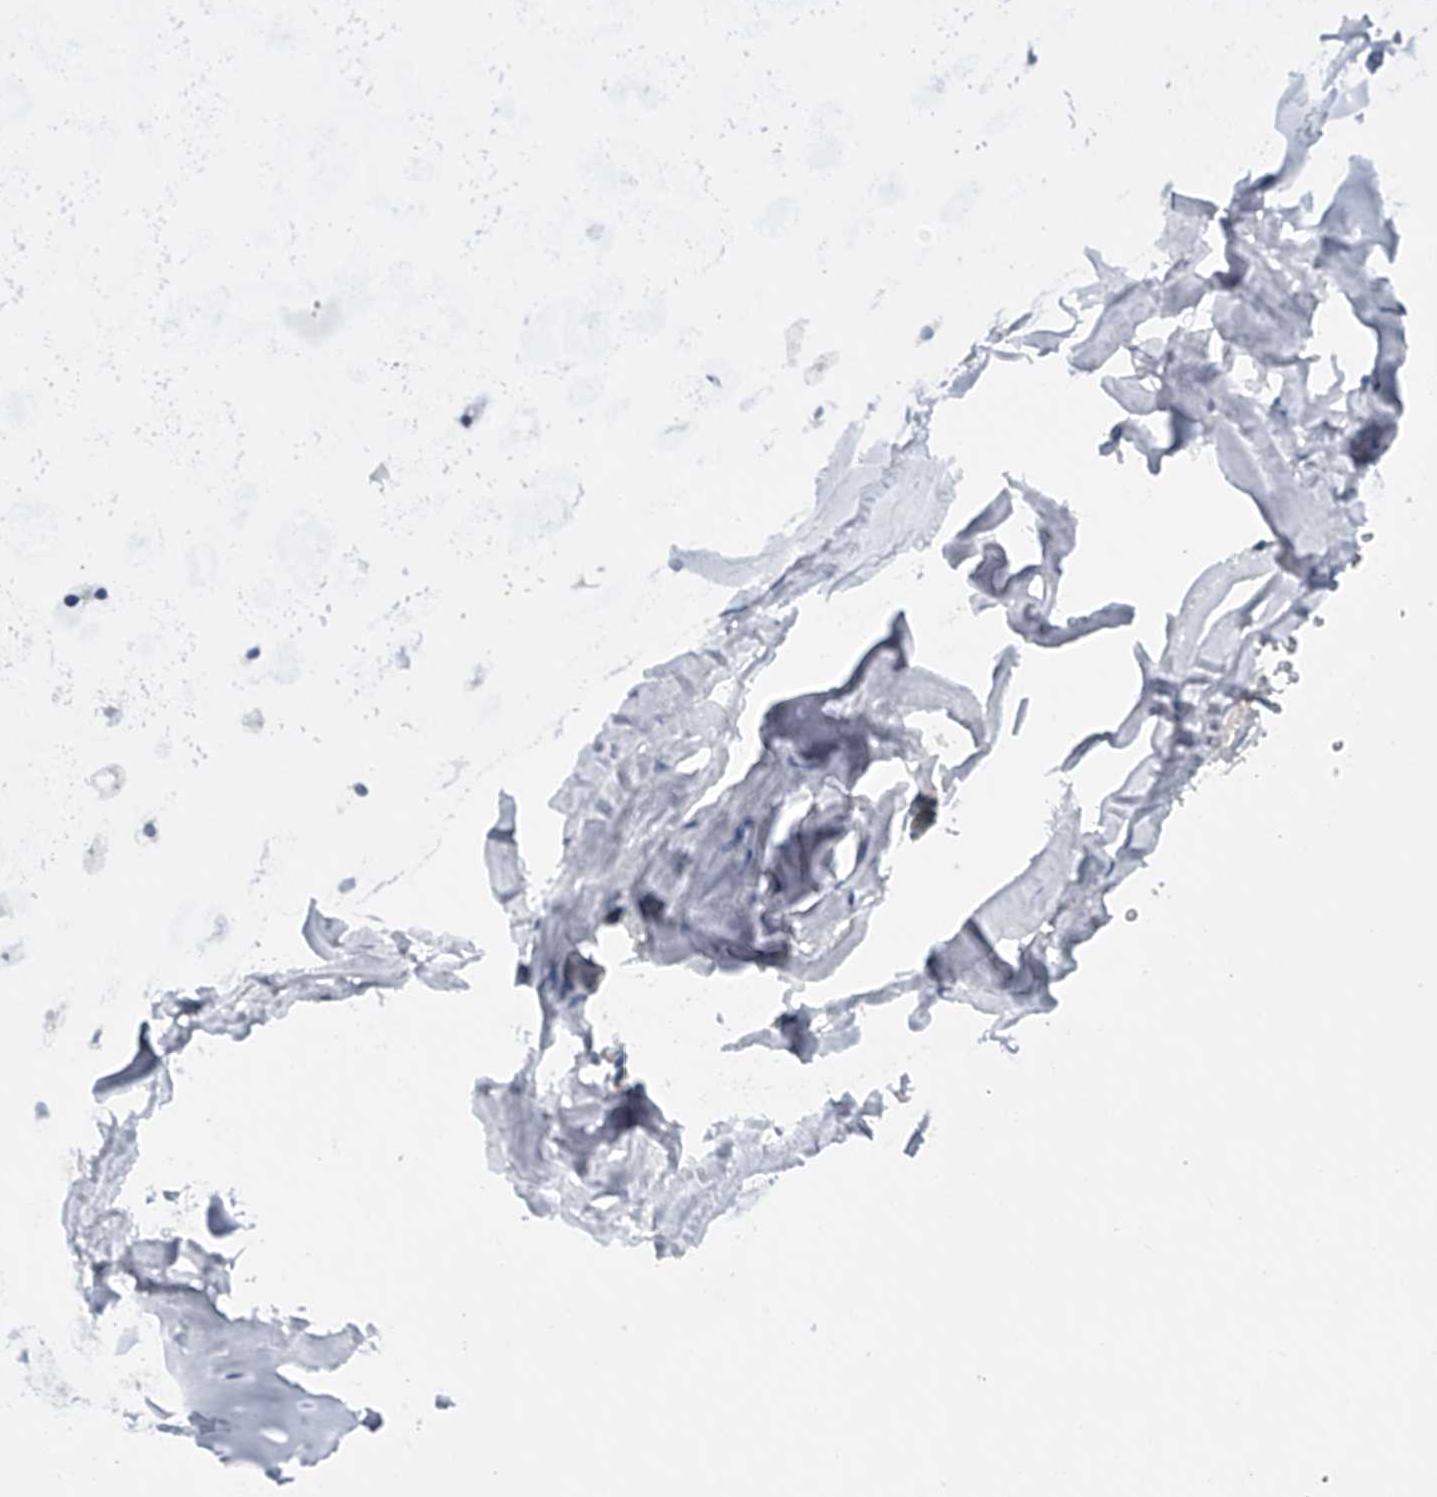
{"staining": {"intensity": "negative", "quantity": "none", "location": "none"}, "tissue": "adipose tissue", "cell_type": "Adipocytes", "image_type": "normal", "snomed": [{"axis": "morphology", "description": "Normal tissue, NOS"}, {"axis": "topography", "description": "Cartilage tissue"}], "caption": "Adipose tissue stained for a protein using immunohistochemistry (IHC) demonstrates no positivity adipocytes.", "gene": "RNF5", "patient": {"sex": "female", "age": 63}}